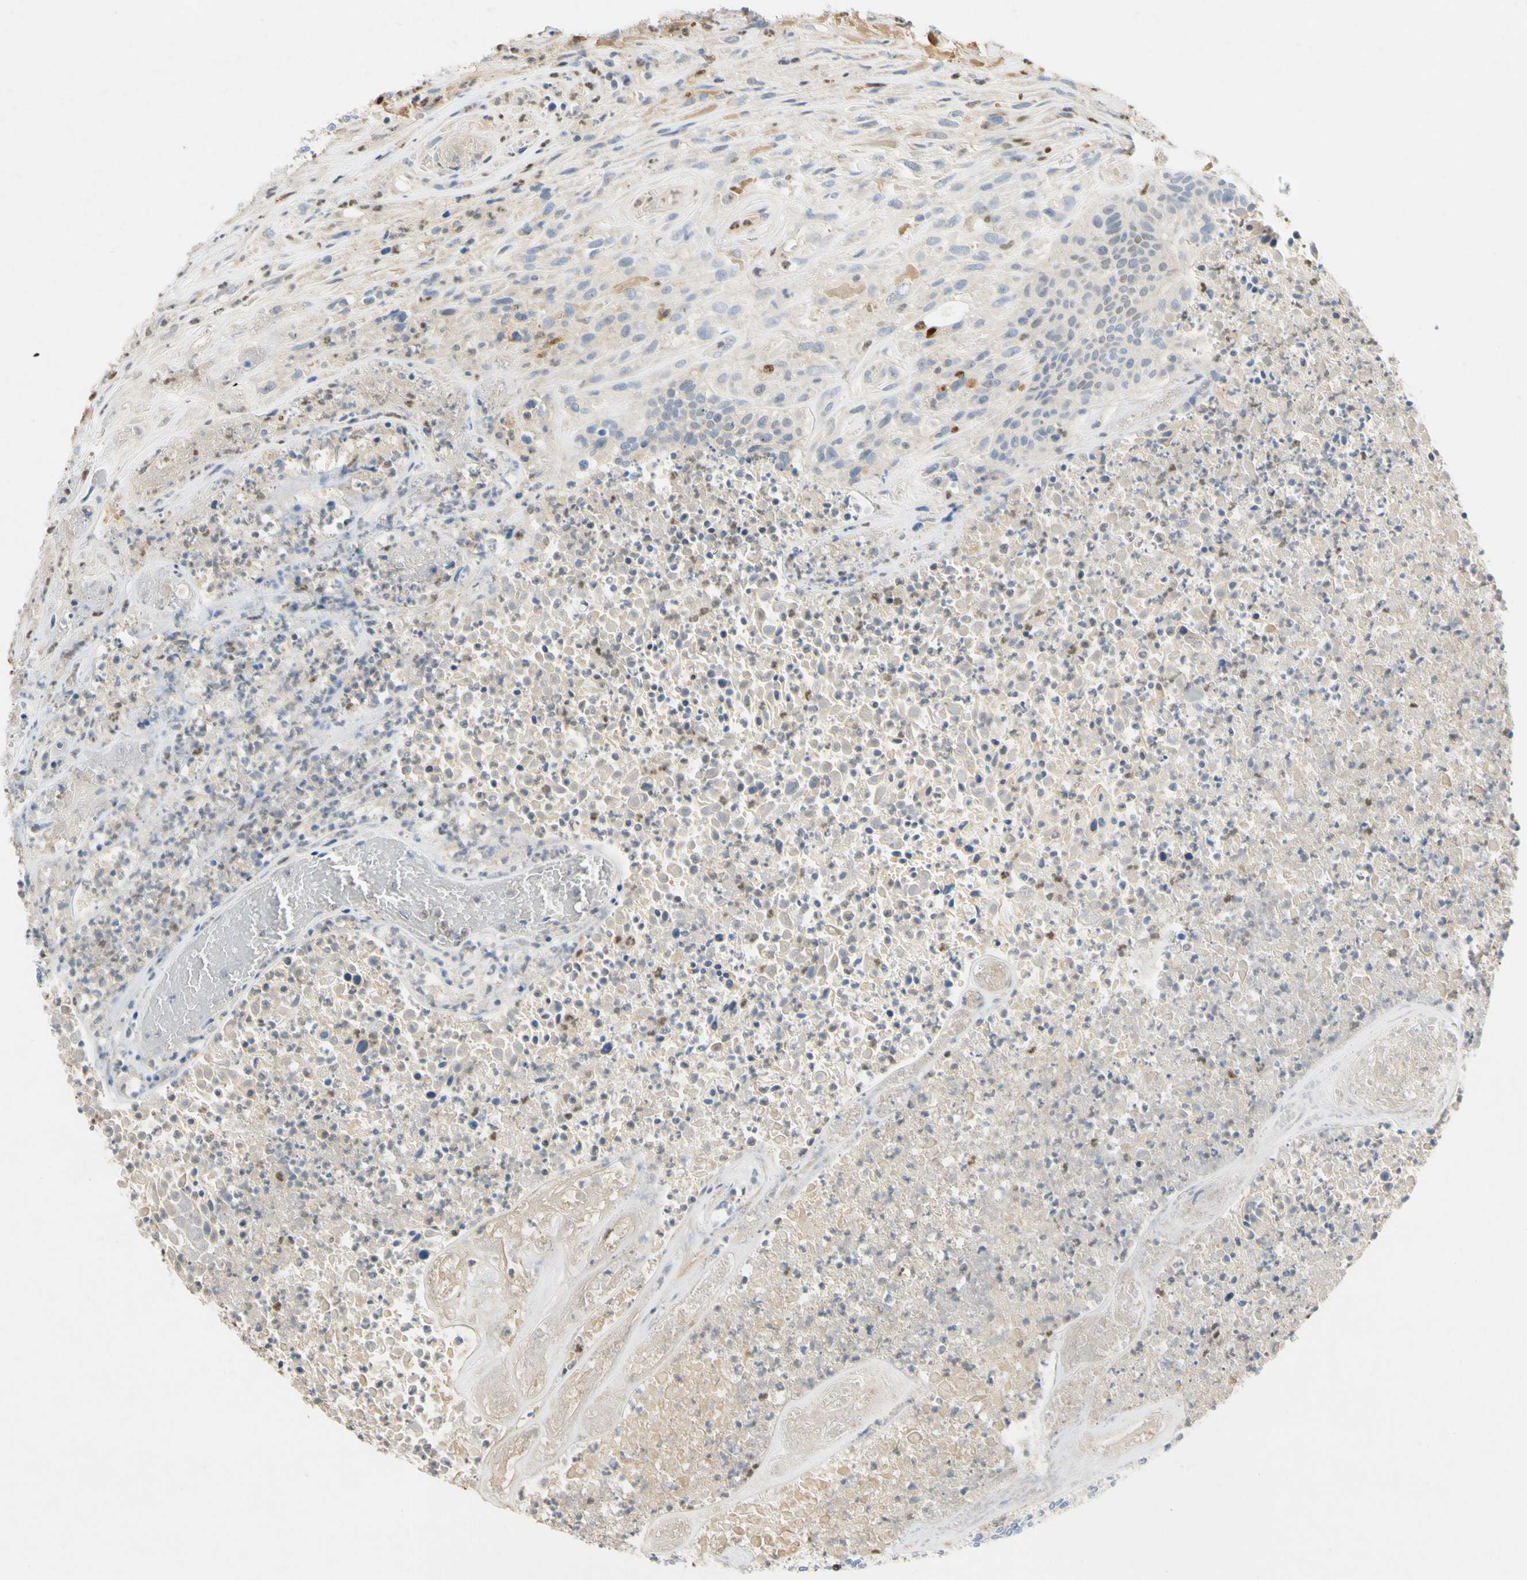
{"staining": {"intensity": "weak", "quantity": "<25%", "location": "cytoplasmic/membranous,nuclear"}, "tissue": "urothelial cancer", "cell_type": "Tumor cells", "image_type": "cancer", "snomed": [{"axis": "morphology", "description": "Urothelial carcinoma, High grade"}, {"axis": "topography", "description": "Urinary bladder"}], "caption": "DAB (3,3'-diaminobenzidine) immunohistochemical staining of human urothelial cancer demonstrates no significant expression in tumor cells.", "gene": "SP140", "patient": {"sex": "male", "age": 66}}